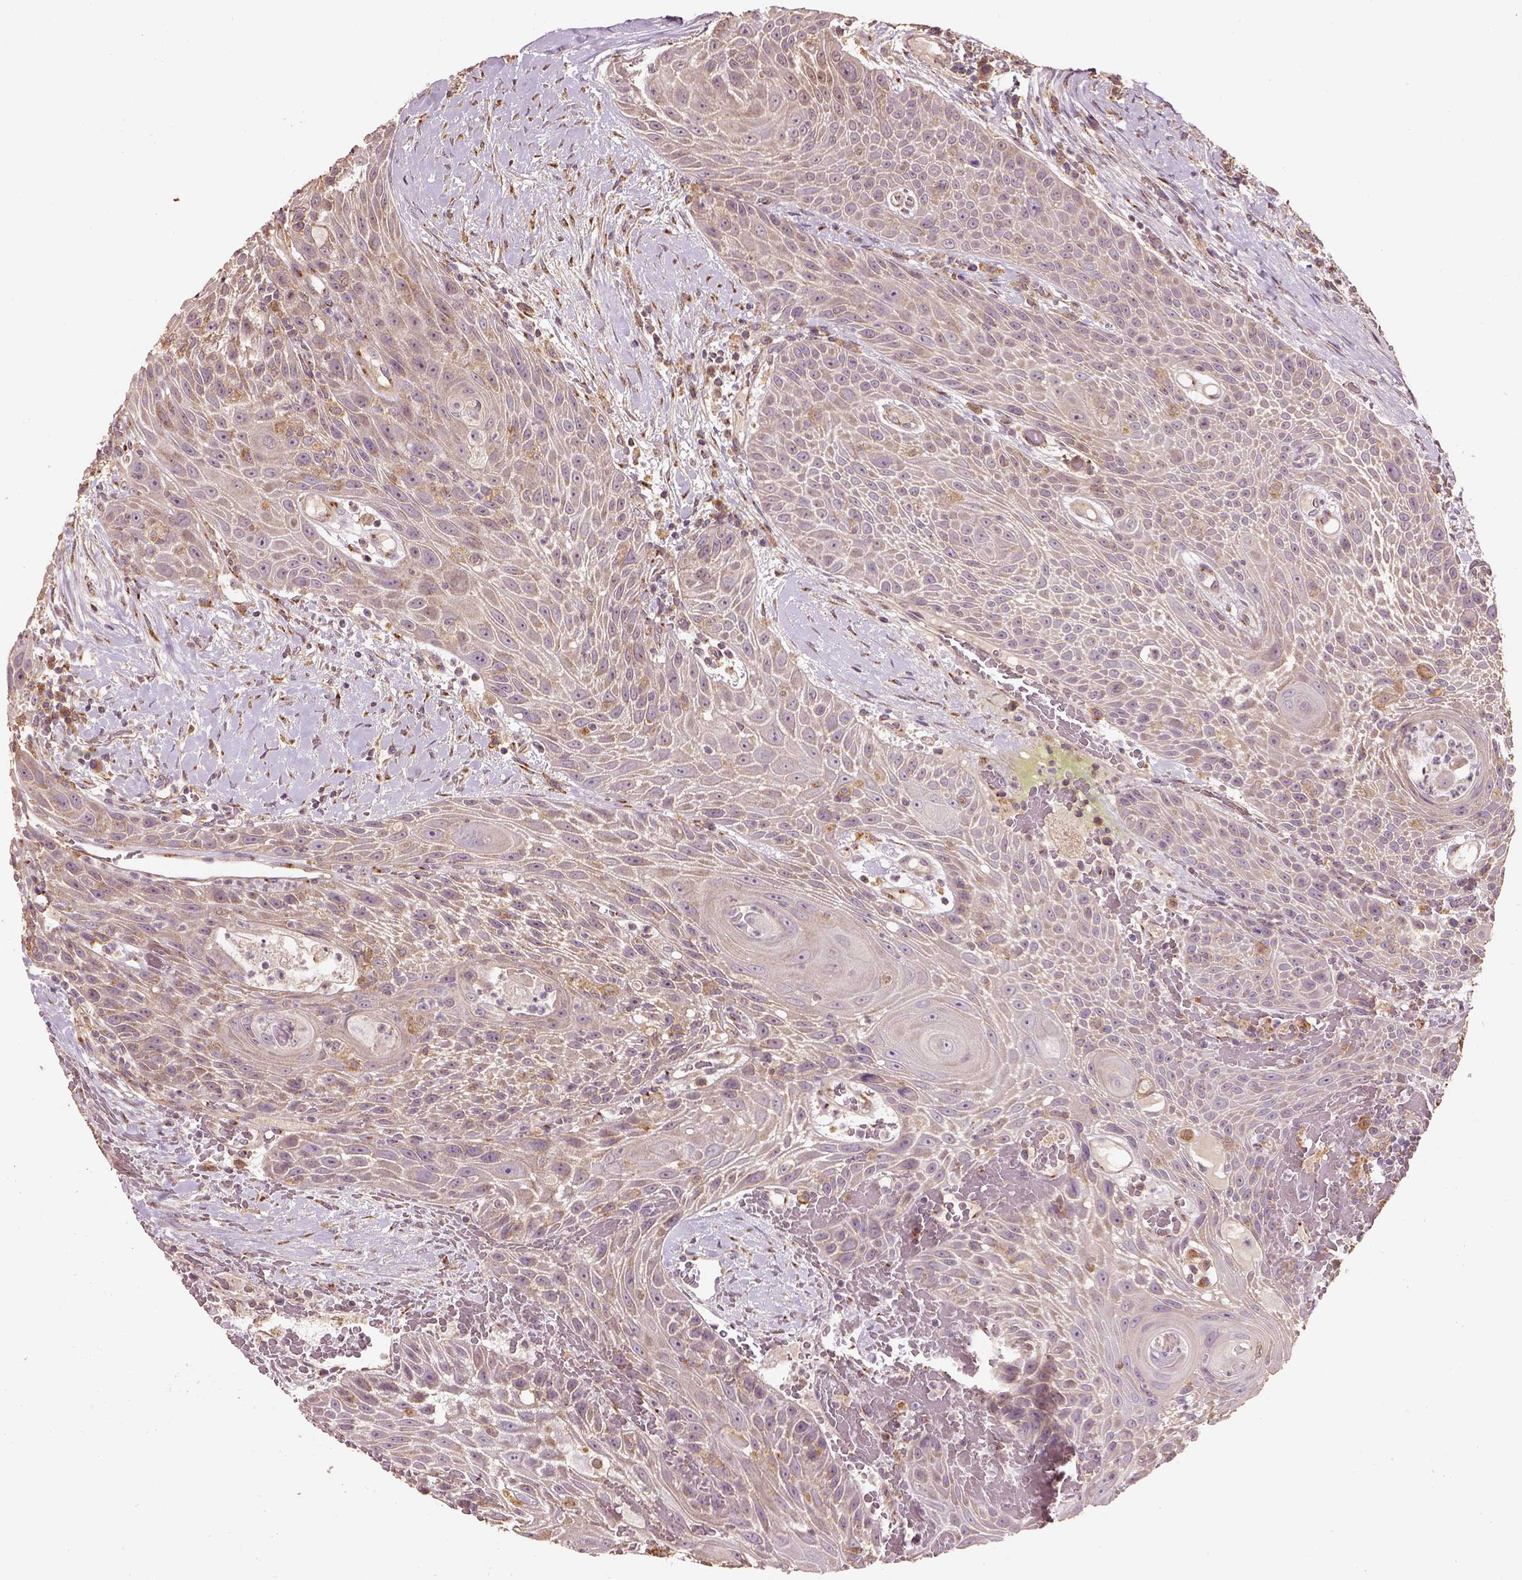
{"staining": {"intensity": "weak", "quantity": ">75%", "location": "cytoplasmic/membranous"}, "tissue": "head and neck cancer", "cell_type": "Tumor cells", "image_type": "cancer", "snomed": [{"axis": "morphology", "description": "Squamous cell carcinoma, NOS"}, {"axis": "topography", "description": "Head-Neck"}], "caption": "Brown immunohistochemical staining in squamous cell carcinoma (head and neck) displays weak cytoplasmic/membranous positivity in approximately >75% of tumor cells.", "gene": "AP1B1", "patient": {"sex": "male", "age": 69}}